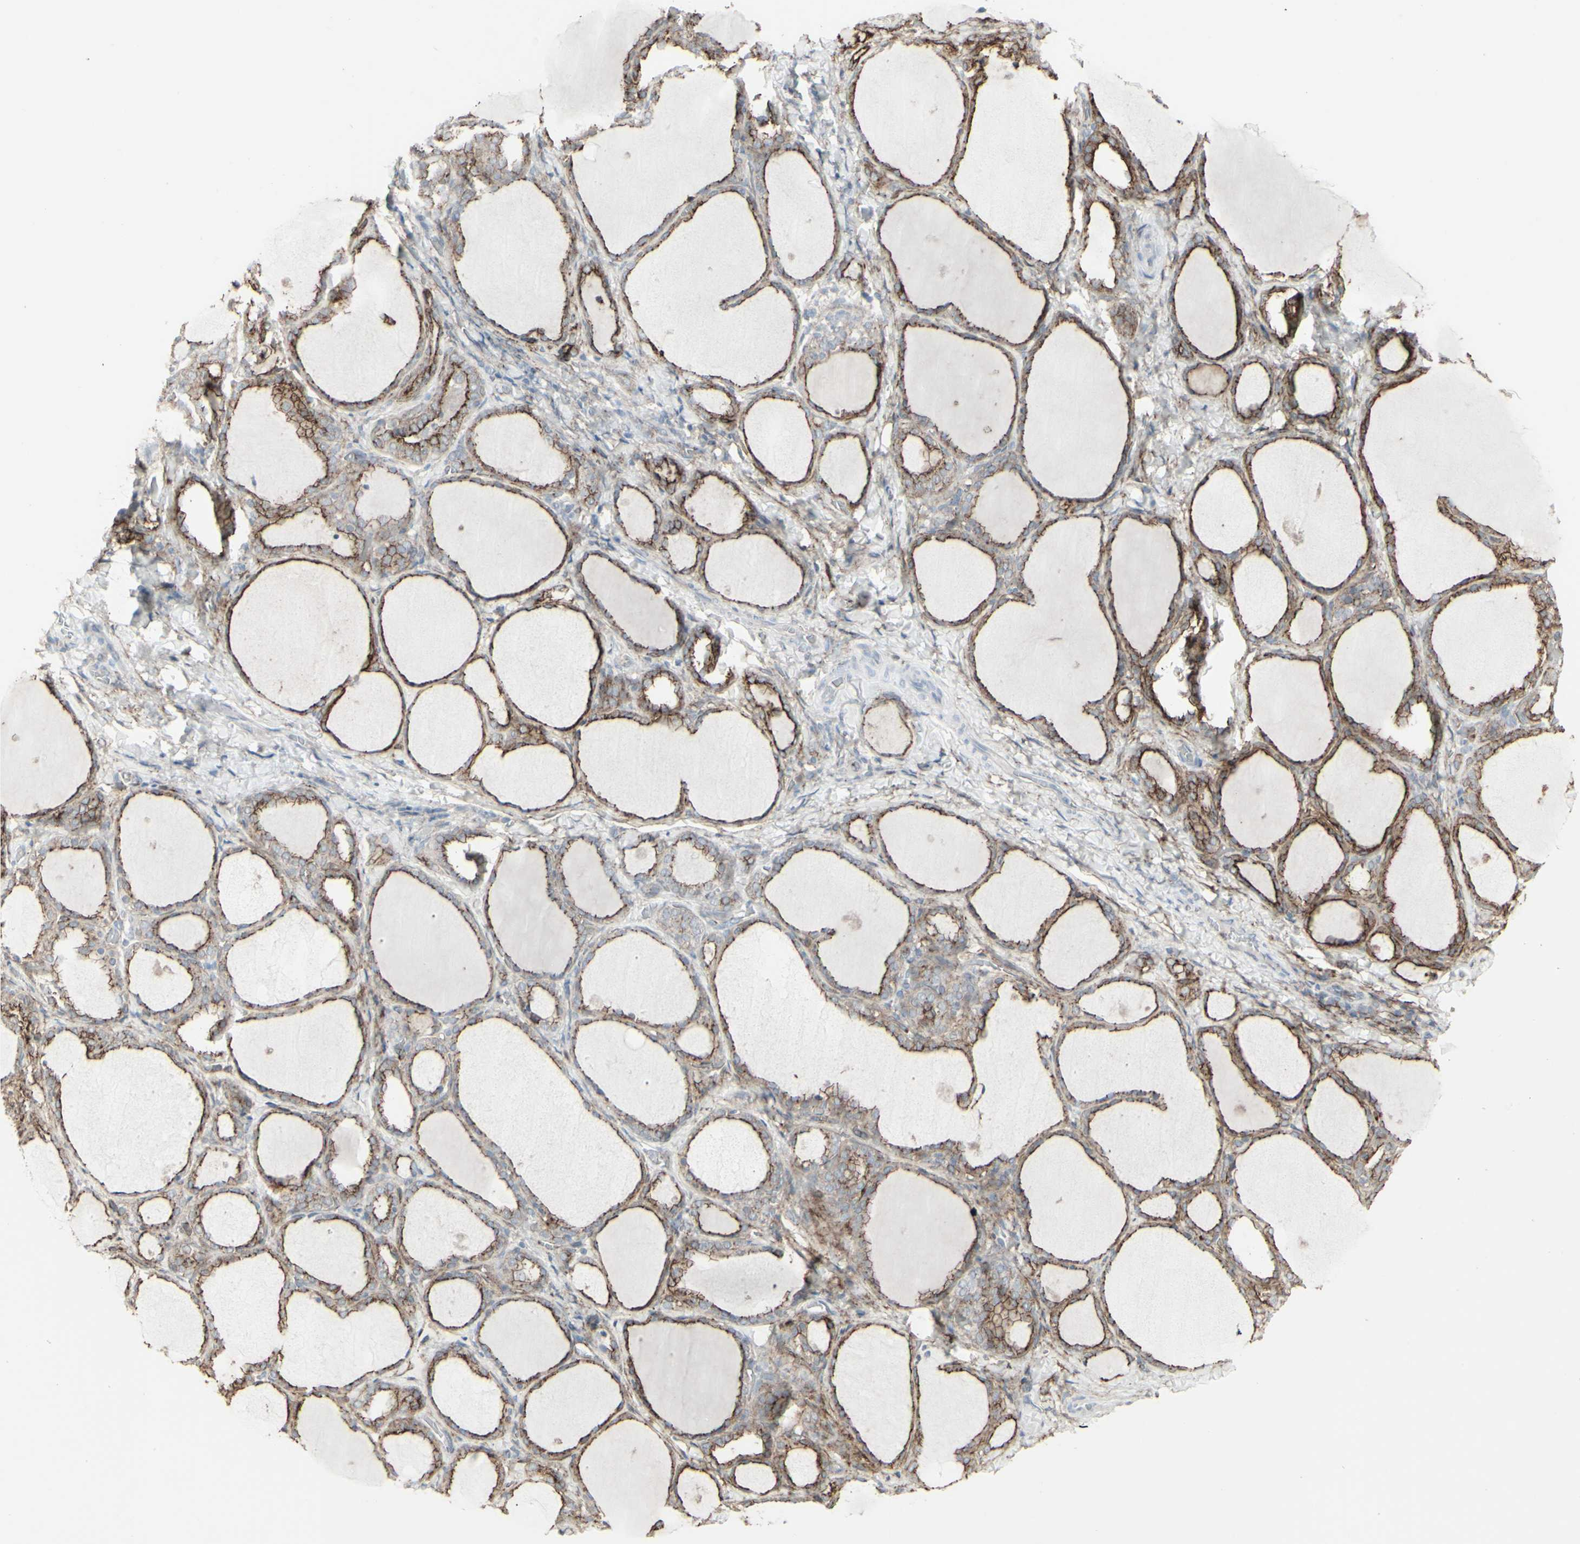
{"staining": {"intensity": "moderate", "quantity": ">75%", "location": "cytoplasmic/membranous"}, "tissue": "thyroid gland", "cell_type": "Glandular cells", "image_type": "normal", "snomed": [{"axis": "morphology", "description": "Normal tissue, NOS"}, {"axis": "morphology", "description": "Papillary adenocarcinoma, NOS"}, {"axis": "topography", "description": "Thyroid gland"}], "caption": "The photomicrograph exhibits immunohistochemical staining of normal thyroid gland. There is moderate cytoplasmic/membranous positivity is appreciated in approximately >75% of glandular cells.", "gene": "GJA1", "patient": {"sex": "female", "age": 30}}